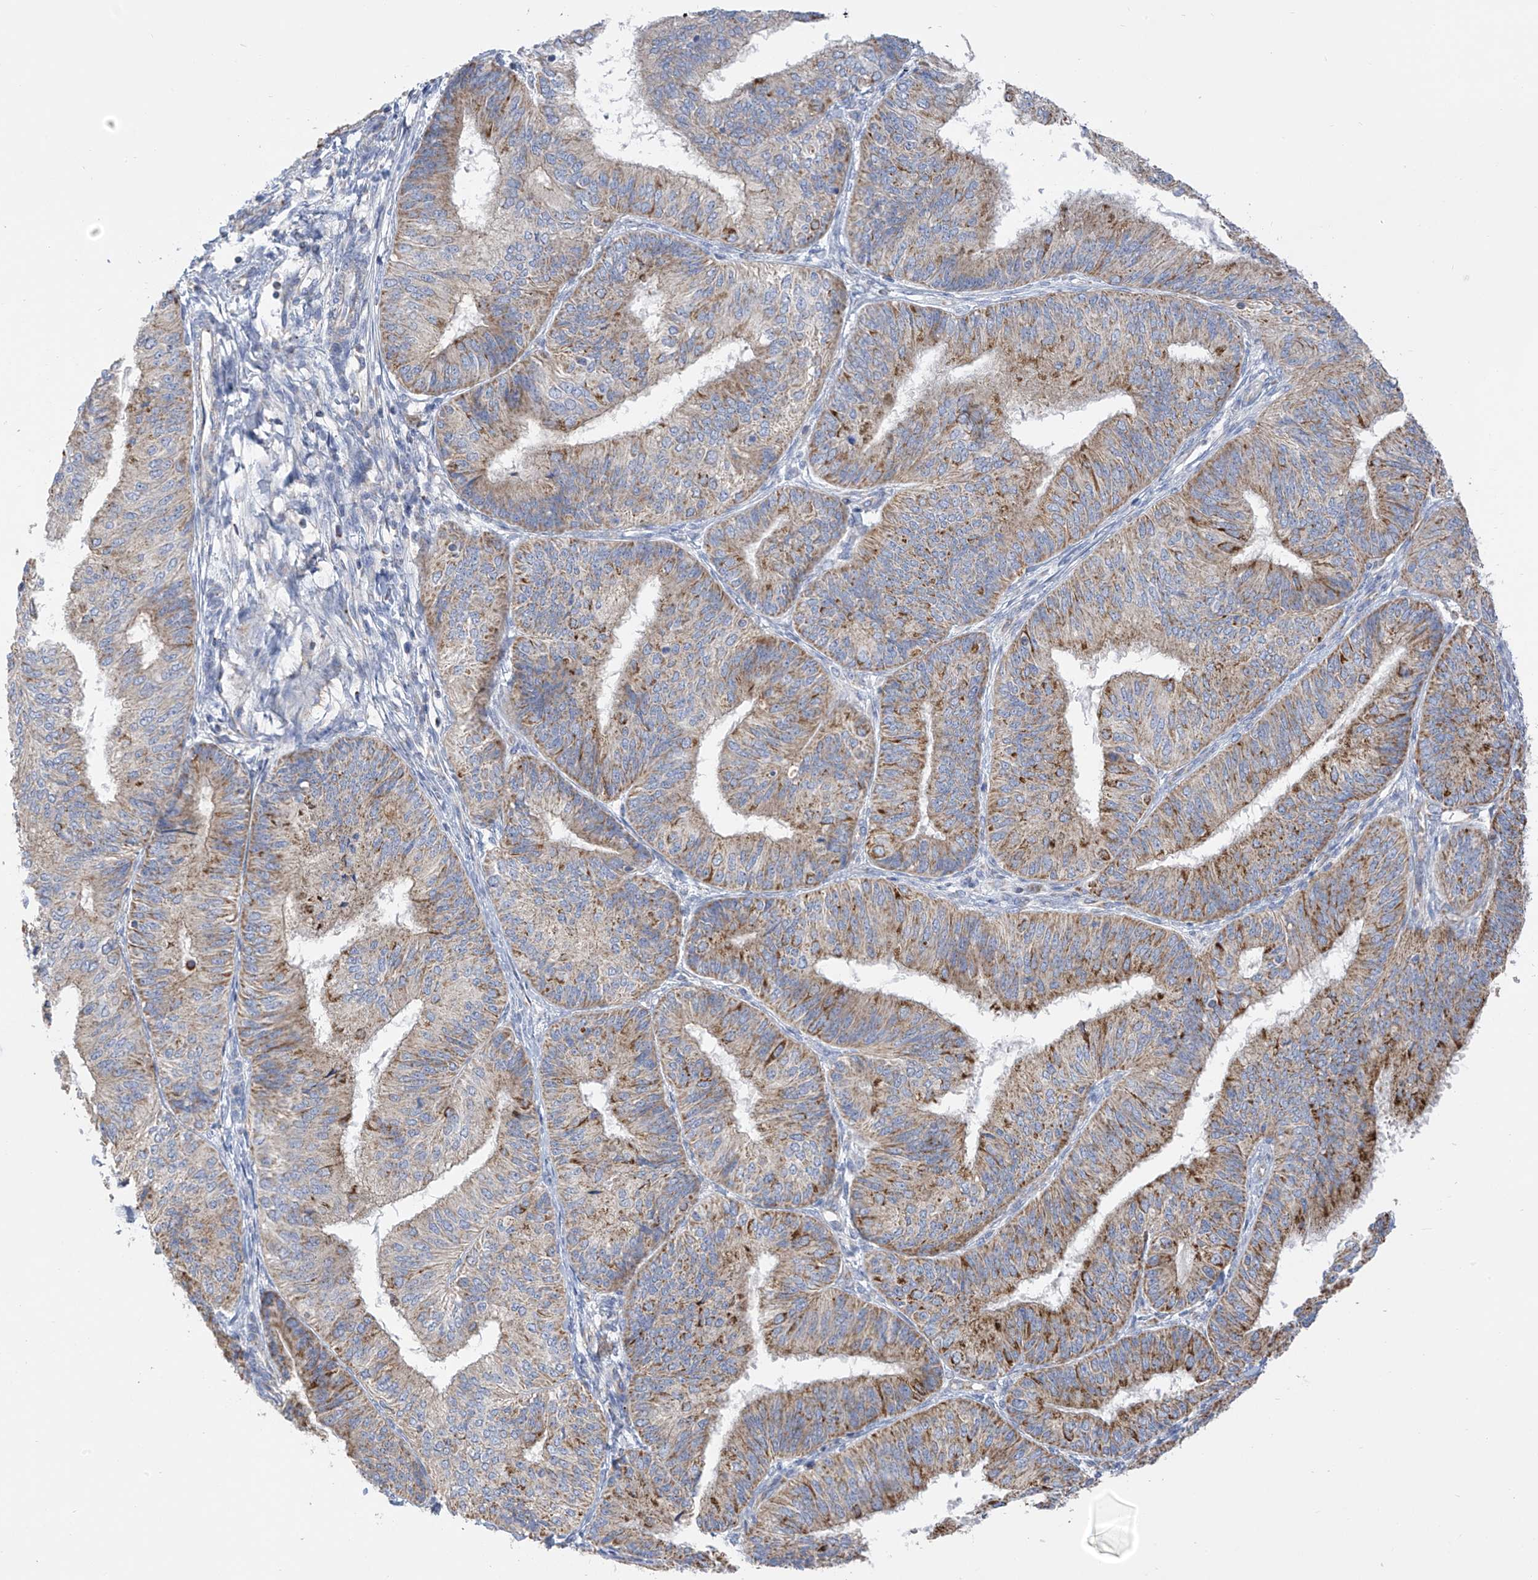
{"staining": {"intensity": "strong", "quantity": "25%-75%", "location": "cytoplasmic/membranous"}, "tissue": "endometrial cancer", "cell_type": "Tumor cells", "image_type": "cancer", "snomed": [{"axis": "morphology", "description": "Adenocarcinoma, NOS"}, {"axis": "topography", "description": "Endometrium"}], "caption": "Brown immunohistochemical staining in adenocarcinoma (endometrial) demonstrates strong cytoplasmic/membranous staining in about 25%-75% of tumor cells.", "gene": "PNPT1", "patient": {"sex": "female", "age": 58}}